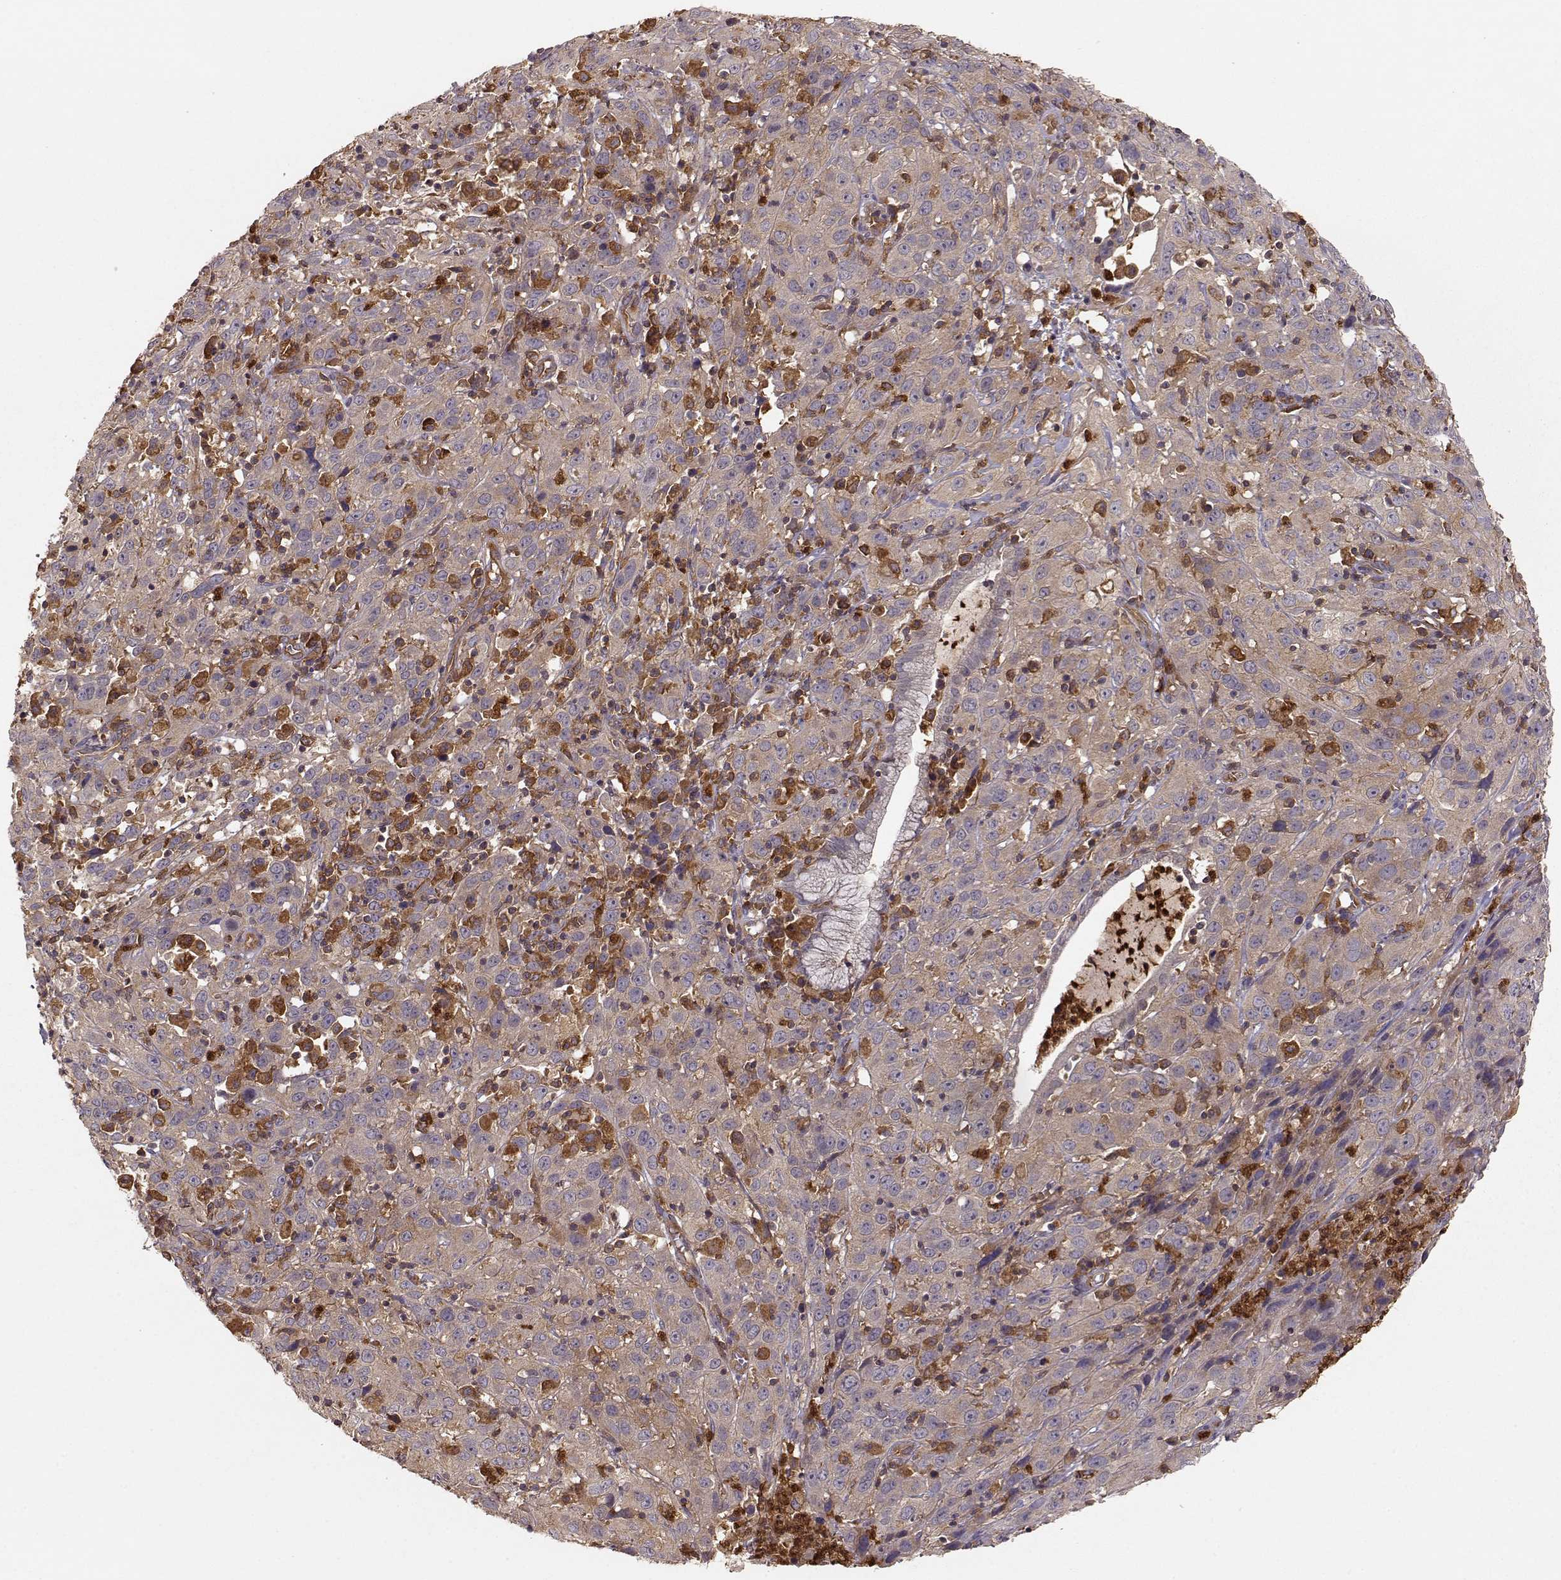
{"staining": {"intensity": "strong", "quantity": "<25%", "location": "cytoplasmic/membranous"}, "tissue": "cervical cancer", "cell_type": "Tumor cells", "image_type": "cancer", "snomed": [{"axis": "morphology", "description": "Squamous cell carcinoma, NOS"}, {"axis": "topography", "description": "Cervix"}], "caption": "Immunohistochemical staining of cervical cancer (squamous cell carcinoma) demonstrates medium levels of strong cytoplasmic/membranous protein staining in about <25% of tumor cells. The staining was performed using DAB (3,3'-diaminobenzidine) to visualize the protein expression in brown, while the nuclei were stained in blue with hematoxylin (Magnification: 20x).", "gene": "ARHGEF2", "patient": {"sex": "female", "age": 32}}